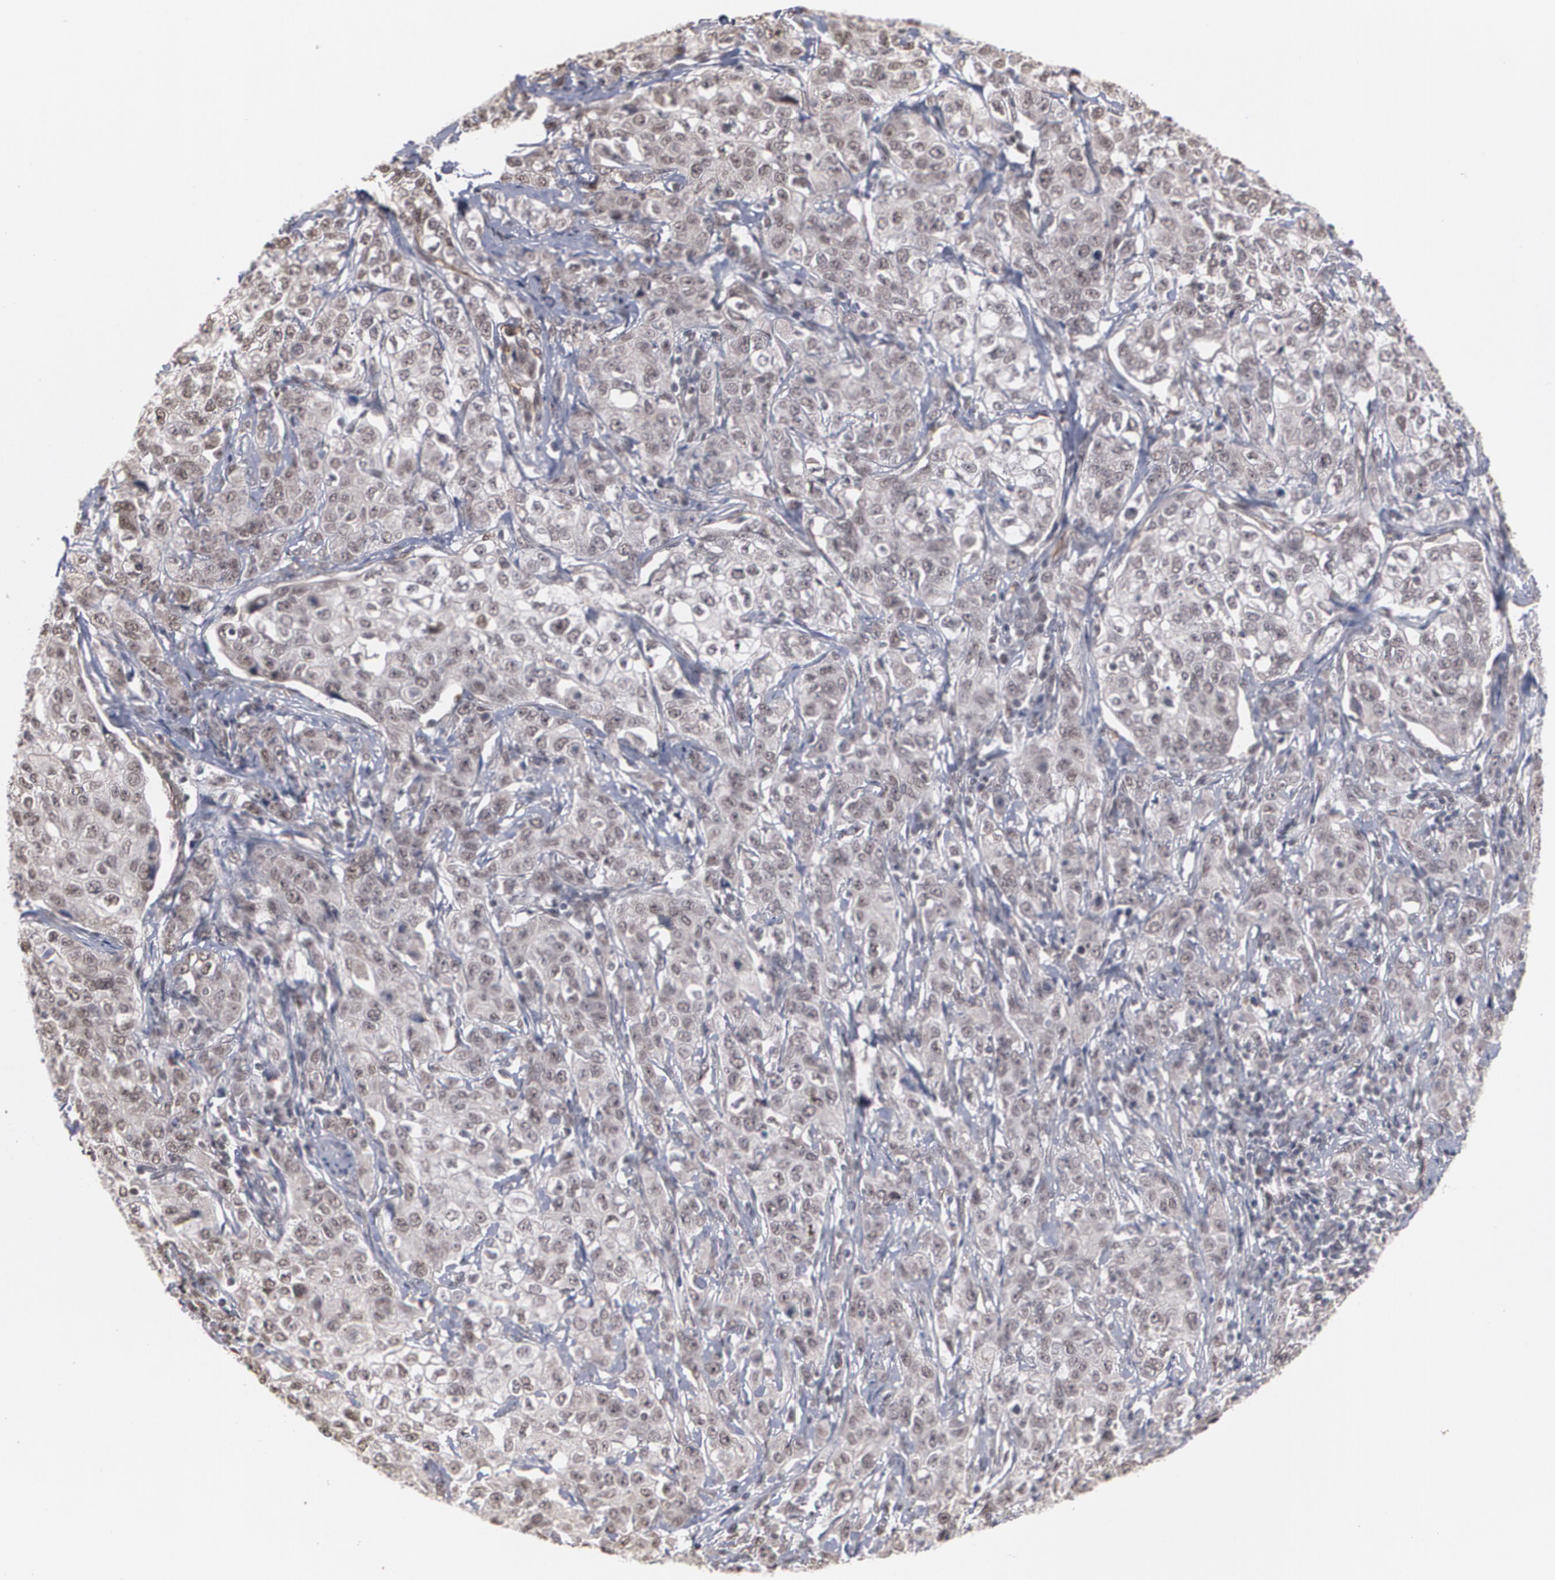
{"staining": {"intensity": "weak", "quantity": "<25%", "location": "cytoplasmic/membranous,nuclear"}, "tissue": "stomach cancer", "cell_type": "Tumor cells", "image_type": "cancer", "snomed": [{"axis": "morphology", "description": "Adenocarcinoma, NOS"}, {"axis": "topography", "description": "Stomach"}], "caption": "Immunohistochemistry histopathology image of neoplastic tissue: human stomach cancer (adenocarcinoma) stained with DAB (3,3'-diaminobenzidine) exhibits no significant protein expression in tumor cells. (DAB (3,3'-diaminobenzidine) IHC visualized using brightfield microscopy, high magnification).", "gene": "ZNF75A", "patient": {"sex": "male", "age": 48}}